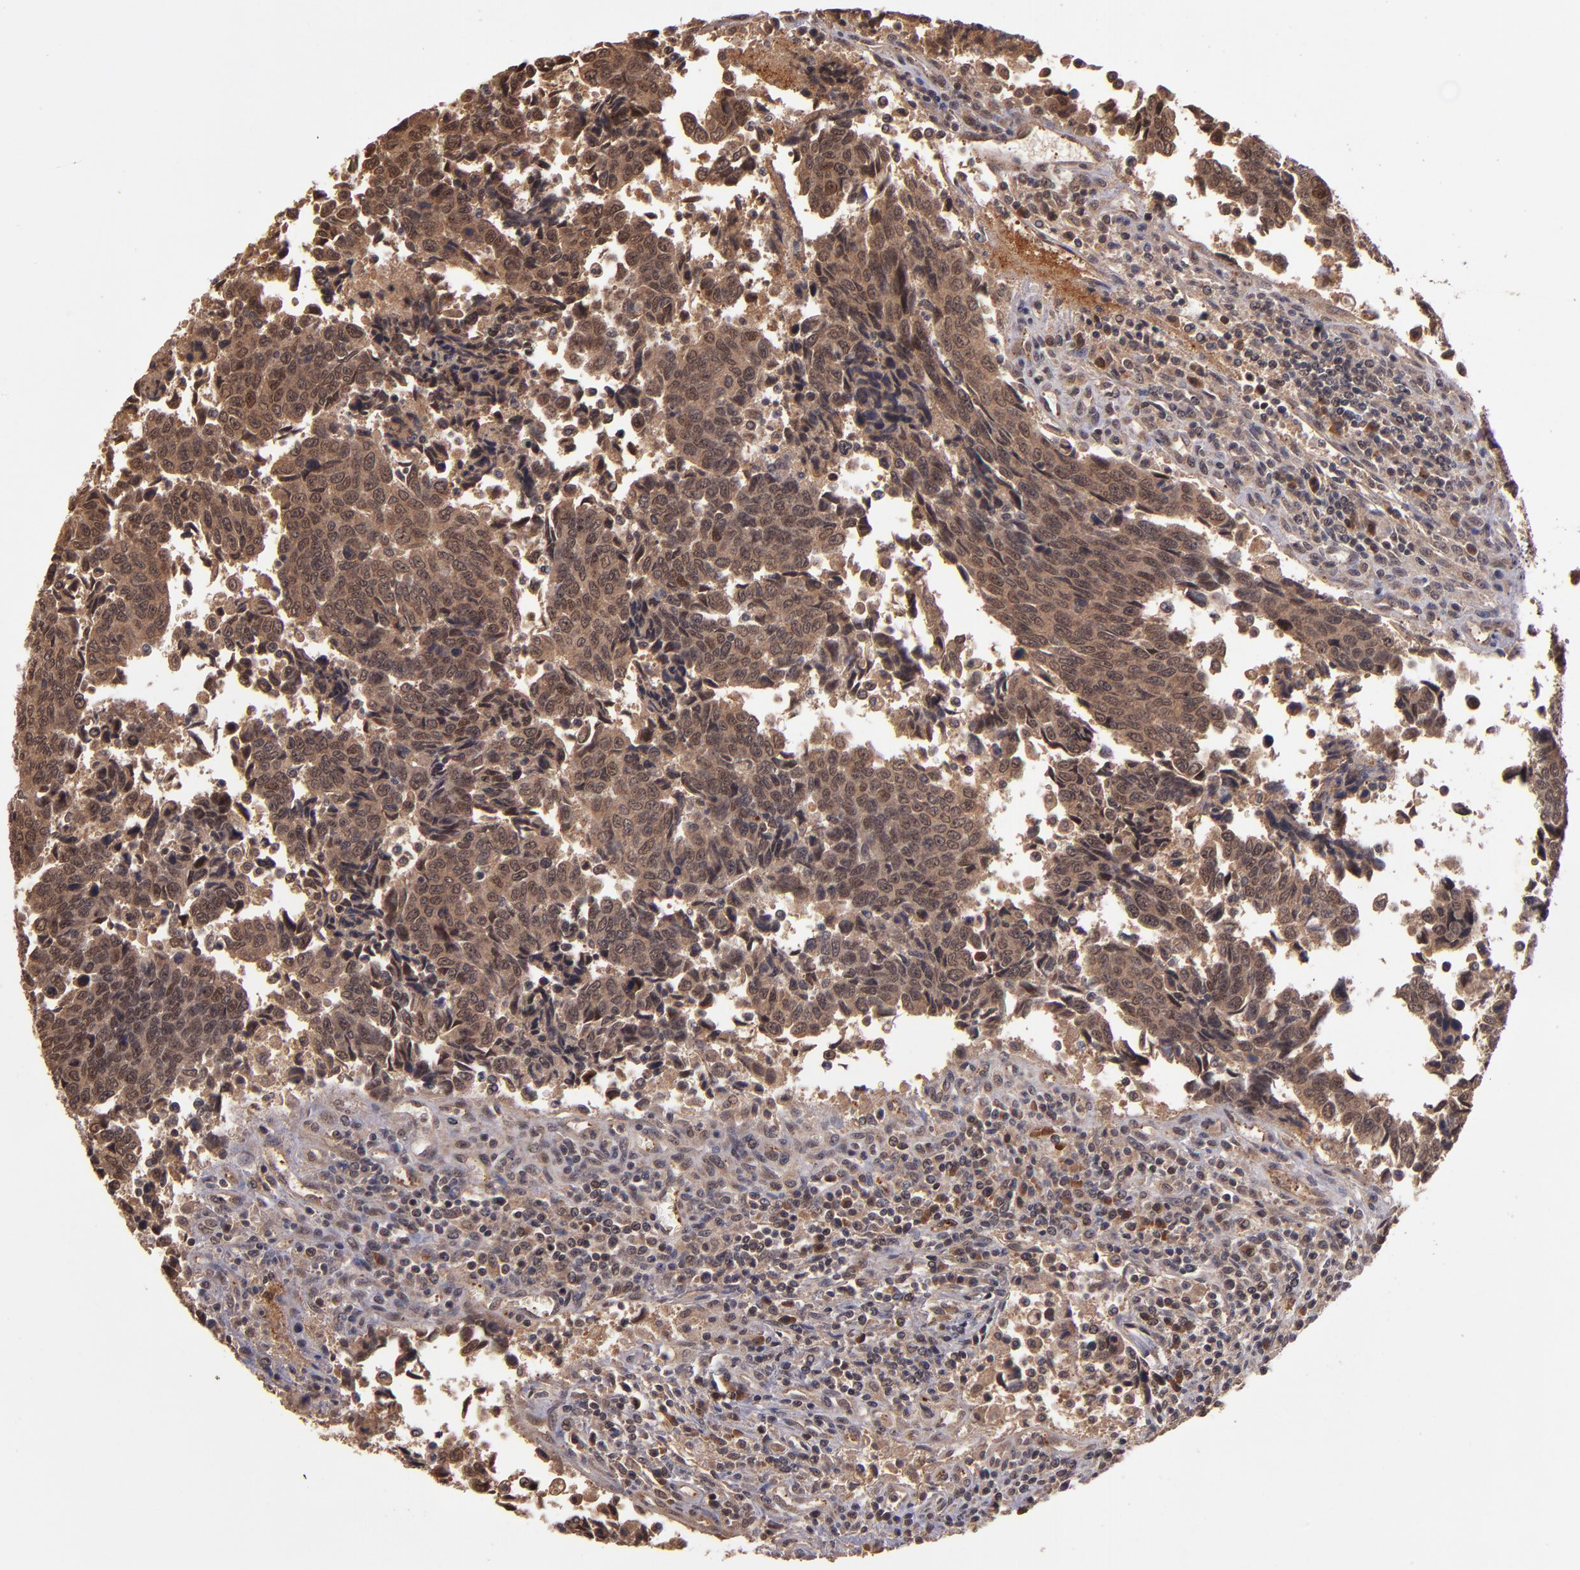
{"staining": {"intensity": "moderate", "quantity": ">75%", "location": "cytoplasmic/membranous"}, "tissue": "urothelial cancer", "cell_type": "Tumor cells", "image_type": "cancer", "snomed": [{"axis": "morphology", "description": "Urothelial carcinoma, High grade"}, {"axis": "topography", "description": "Urinary bladder"}], "caption": "IHC photomicrograph of human urothelial cancer stained for a protein (brown), which exhibits medium levels of moderate cytoplasmic/membranous positivity in about >75% of tumor cells.", "gene": "RIOK3", "patient": {"sex": "male", "age": 86}}